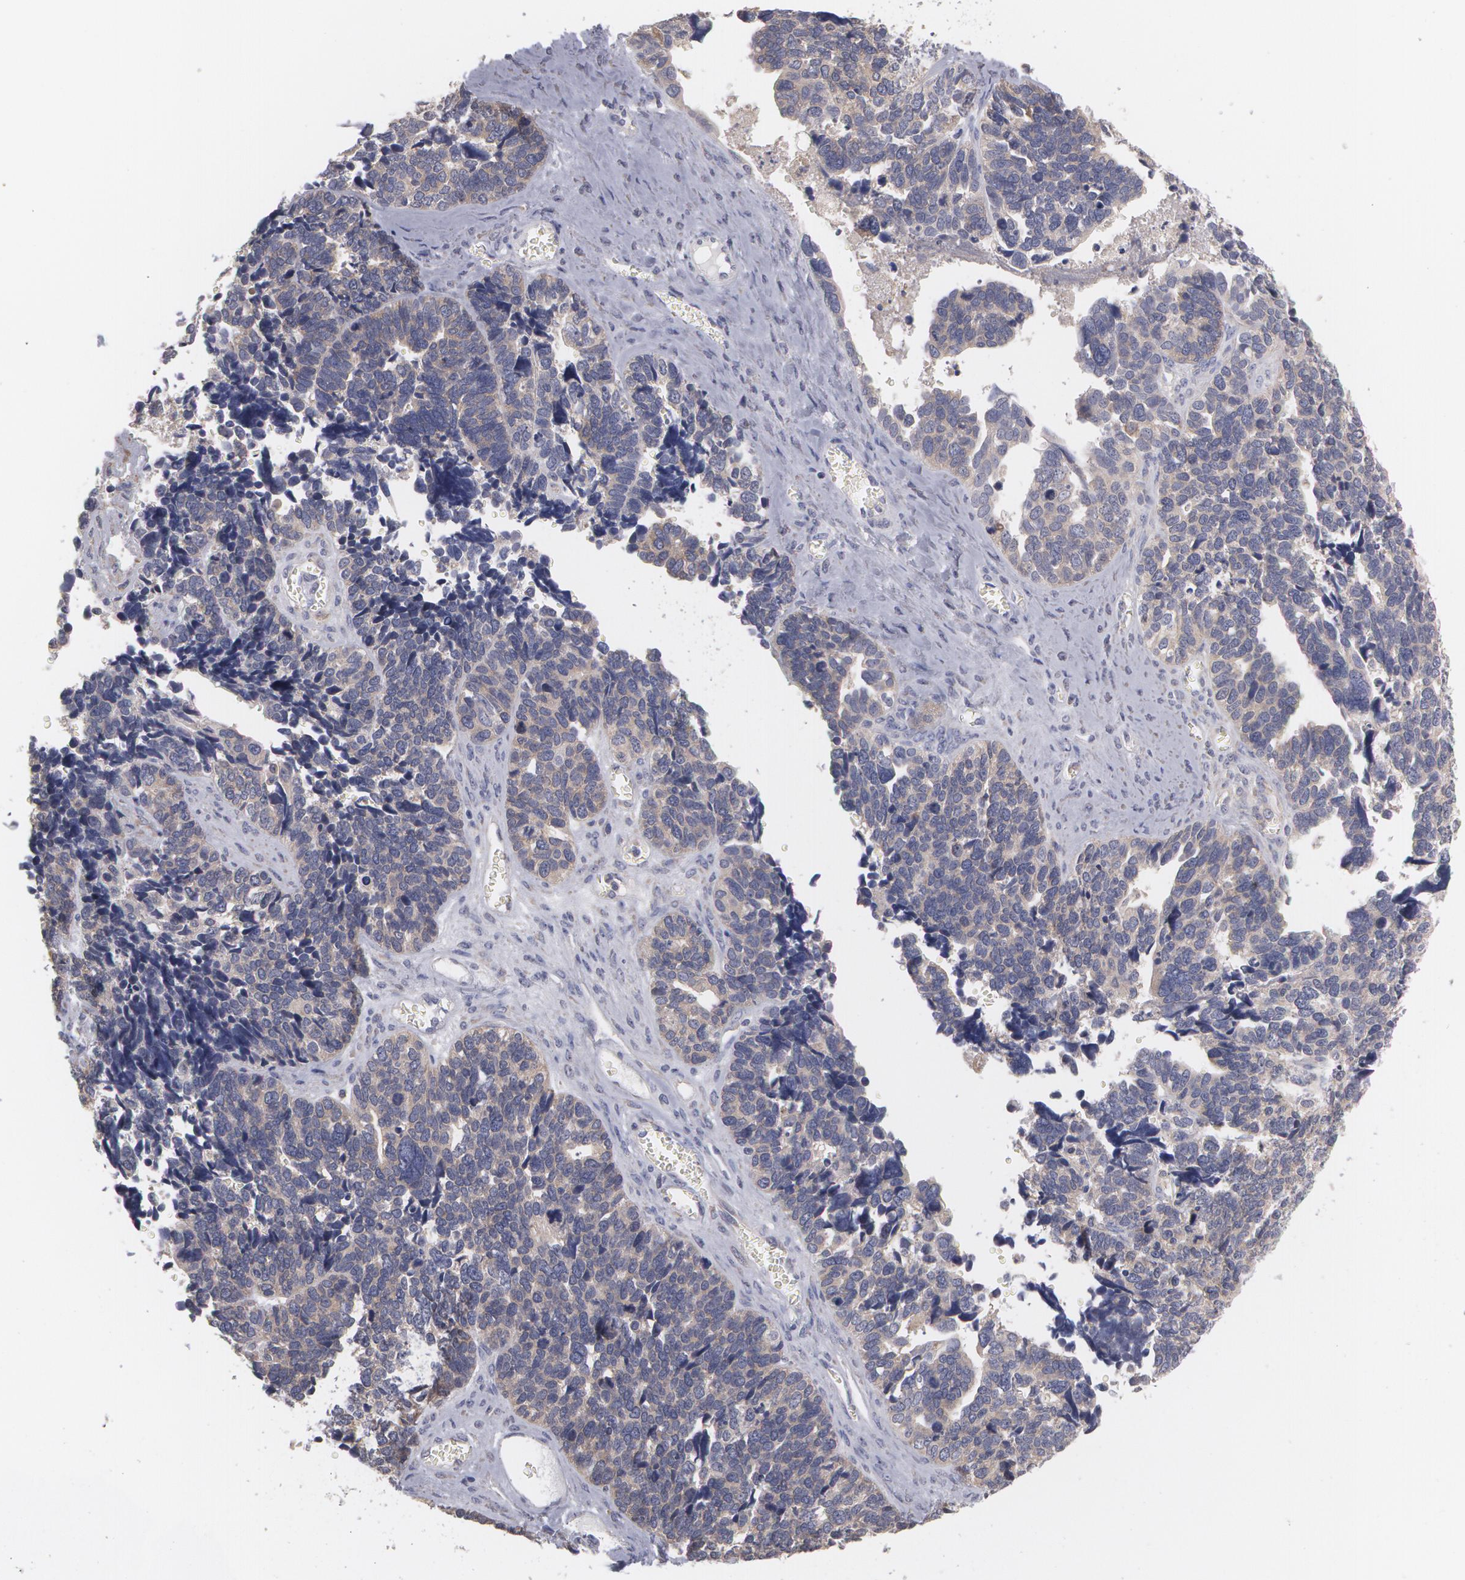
{"staining": {"intensity": "moderate", "quantity": ">75%", "location": "cytoplasmic/membranous"}, "tissue": "ovarian cancer", "cell_type": "Tumor cells", "image_type": "cancer", "snomed": [{"axis": "morphology", "description": "Cystadenocarcinoma, serous, NOS"}, {"axis": "topography", "description": "Ovary"}], "caption": "The photomicrograph displays staining of ovarian cancer, revealing moderate cytoplasmic/membranous protein expression (brown color) within tumor cells.", "gene": "MTHFD1", "patient": {"sex": "female", "age": 77}}